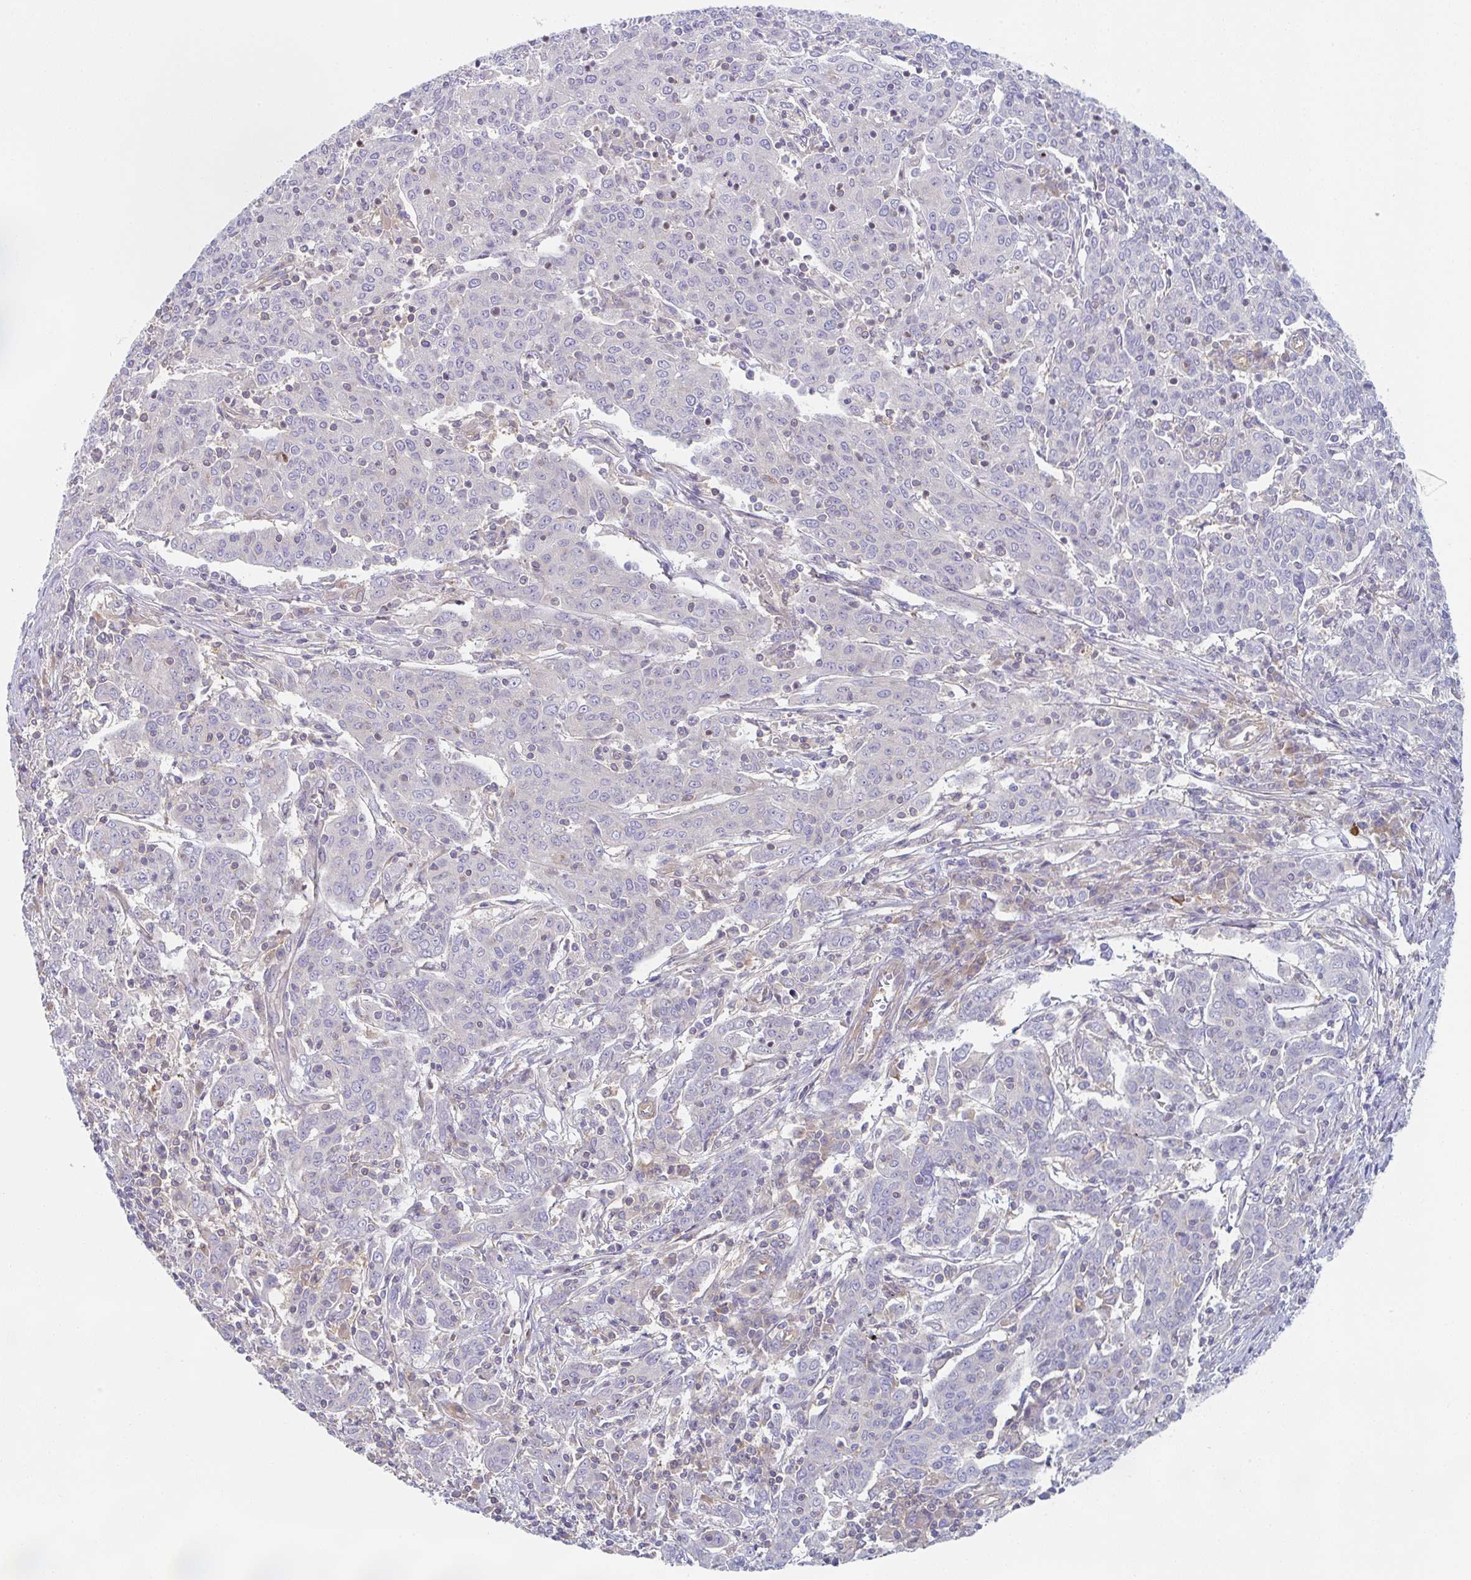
{"staining": {"intensity": "negative", "quantity": "none", "location": "none"}, "tissue": "cervical cancer", "cell_type": "Tumor cells", "image_type": "cancer", "snomed": [{"axis": "morphology", "description": "Squamous cell carcinoma, NOS"}, {"axis": "topography", "description": "Cervix"}], "caption": "Tumor cells show no significant protein expression in cervical cancer.", "gene": "AMPD2", "patient": {"sex": "female", "age": 67}}